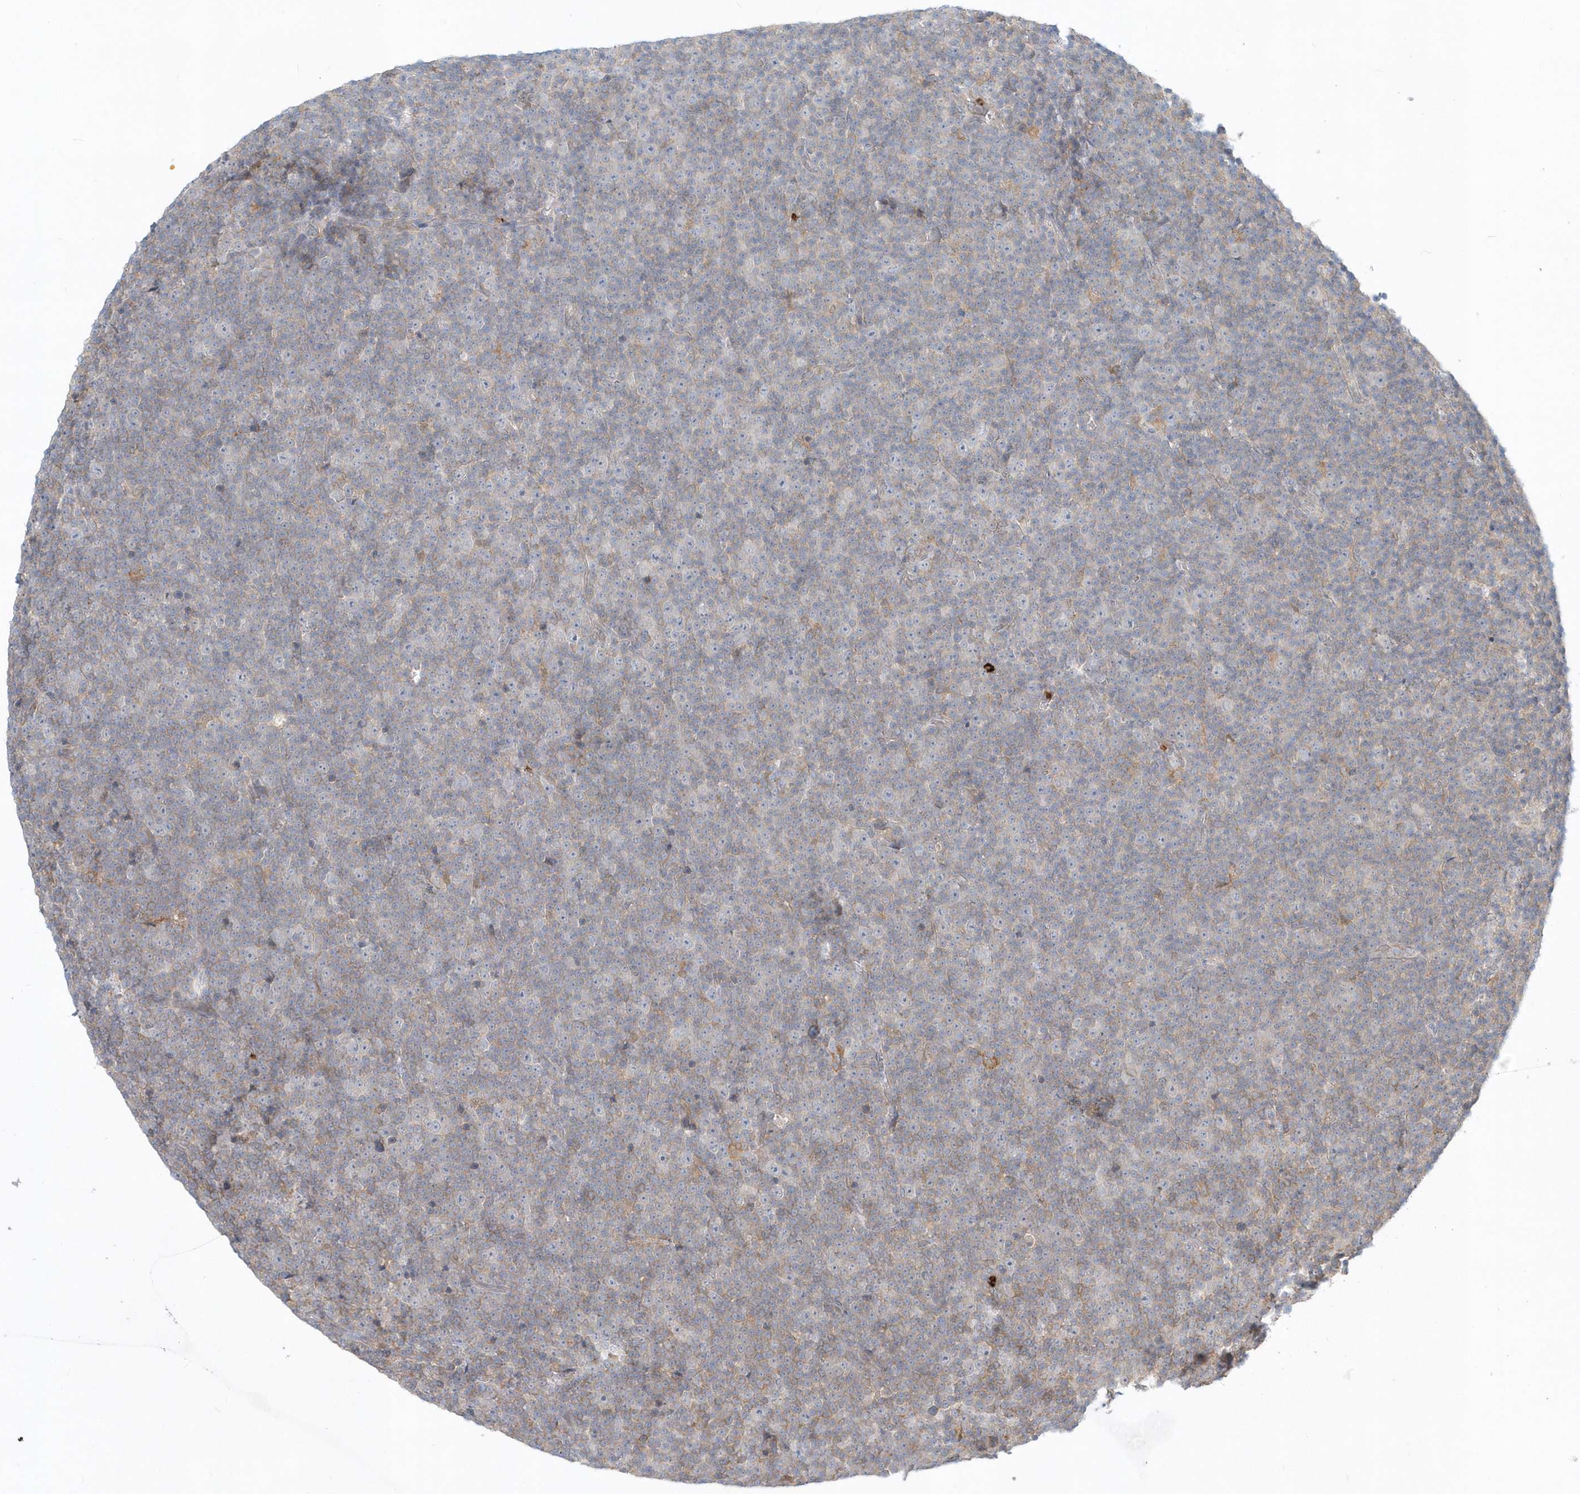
{"staining": {"intensity": "weak", "quantity": "<25%", "location": "cytoplasmic/membranous"}, "tissue": "lymphoma", "cell_type": "Tumor cells", "image_type": "cancer", "snomed": [{"axis": "morphology", "description": "Malignant lymphoma, non-Hodgkin's type, Low grade"}, {"axis": "topography", "description": "Lymph node"}], "caption": "Protein analysis of malignant lymphoma, non-Hodgkin's type (low-grade) exhibits no significant expression in tumor cells.", "gene": "RNF7", "patient": {"sex": "female", "age": 67}}